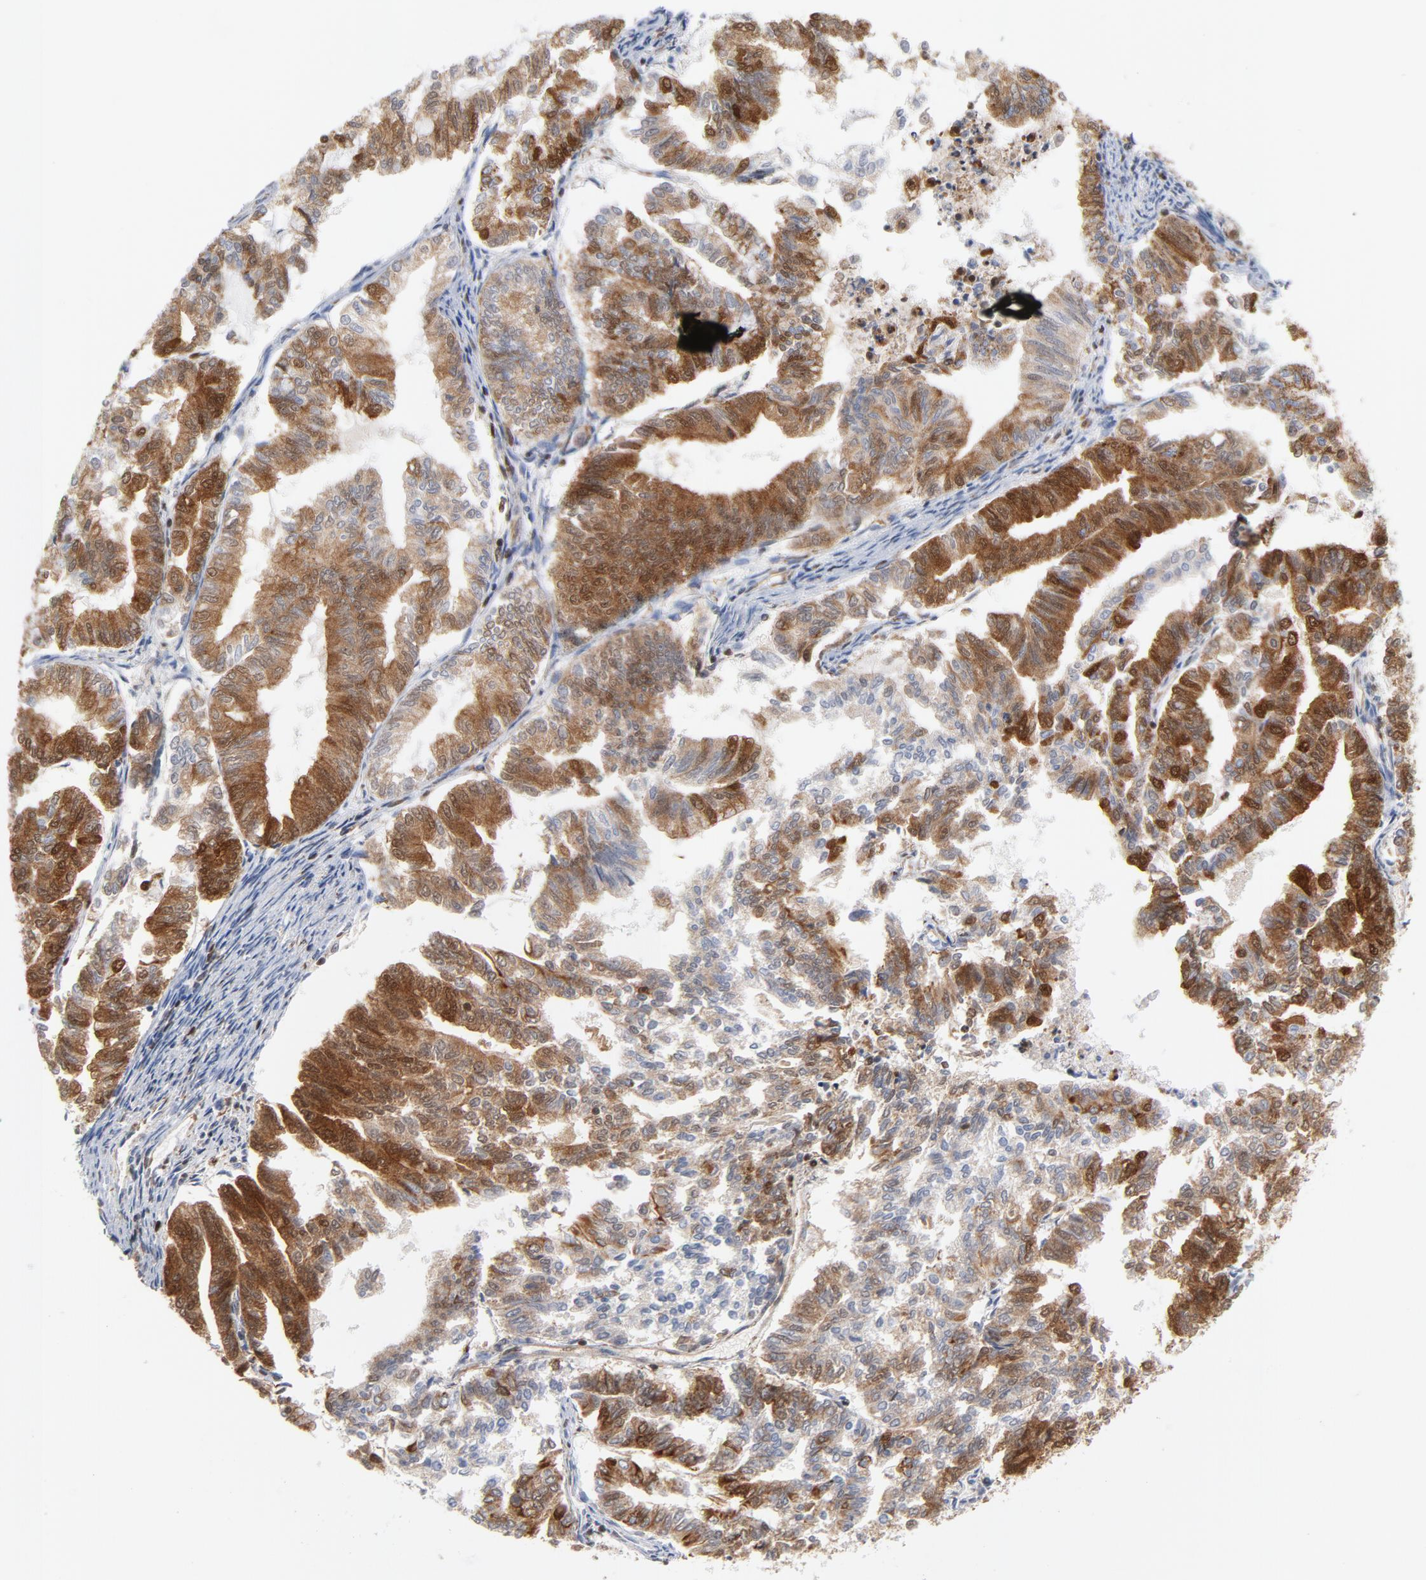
{"staining": {"intensity": "moderate", "quantity": ">75%", "location": "cytoplasmic/membranous,nuclear"}, "tissue": "endometrial cancer", "cell_type": "Tumor cells", "image_type": "cancer", "snomed": [{"axis": "morphology", "description": "Adenocarcinoma, NOS"}, {"axis": "topography", "description": "Endometrium"}], "caption": "A brown stain shows moderate cytoplasmic/membranous and nuclear staining of a protein in adenocarcinoma (endometrial) tumor cells.", "gene": "DIABLO", "patient": {"sex": "female", "age": 79}}